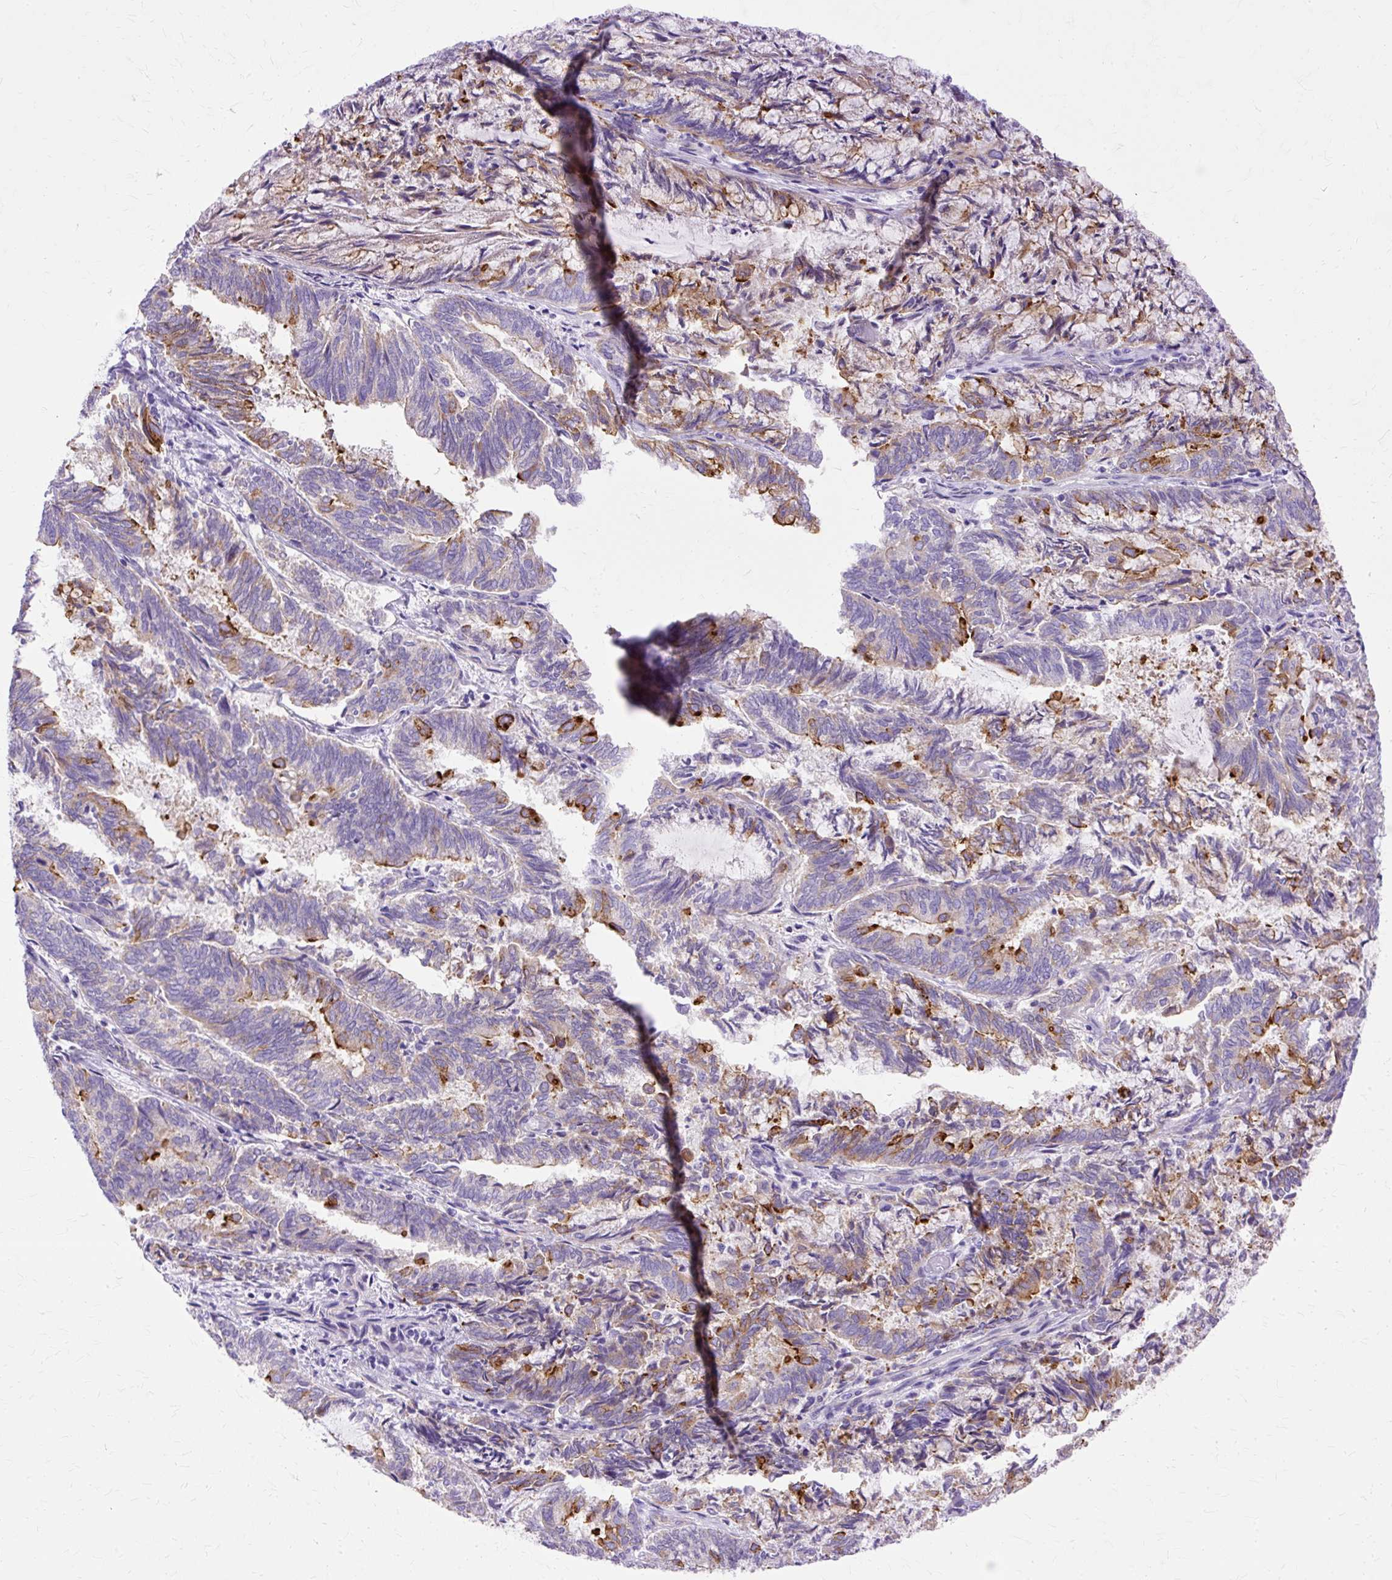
{"staining": {"intensity": "strong", "quantity": "25%-75%", "location": "cytoplasmic/membranous"}, "tissue": "endometrial cancer", "cell_type": "Tumor cells", "image_type": "cancer", "snomed": [{"axis": "morphology", "description": "Adenocarcinoma, NOS"}, {"axis": "topography", "description": "Endometrium"}], "caption": "IHC of endometrial adenocarcinoma exhibits high levels of strong cytoplasmic/membranous positivity in approximately 25%-75% of tumor cells.", "gene": "MYO6", "patient": {"sex": "female", "age": 80}}